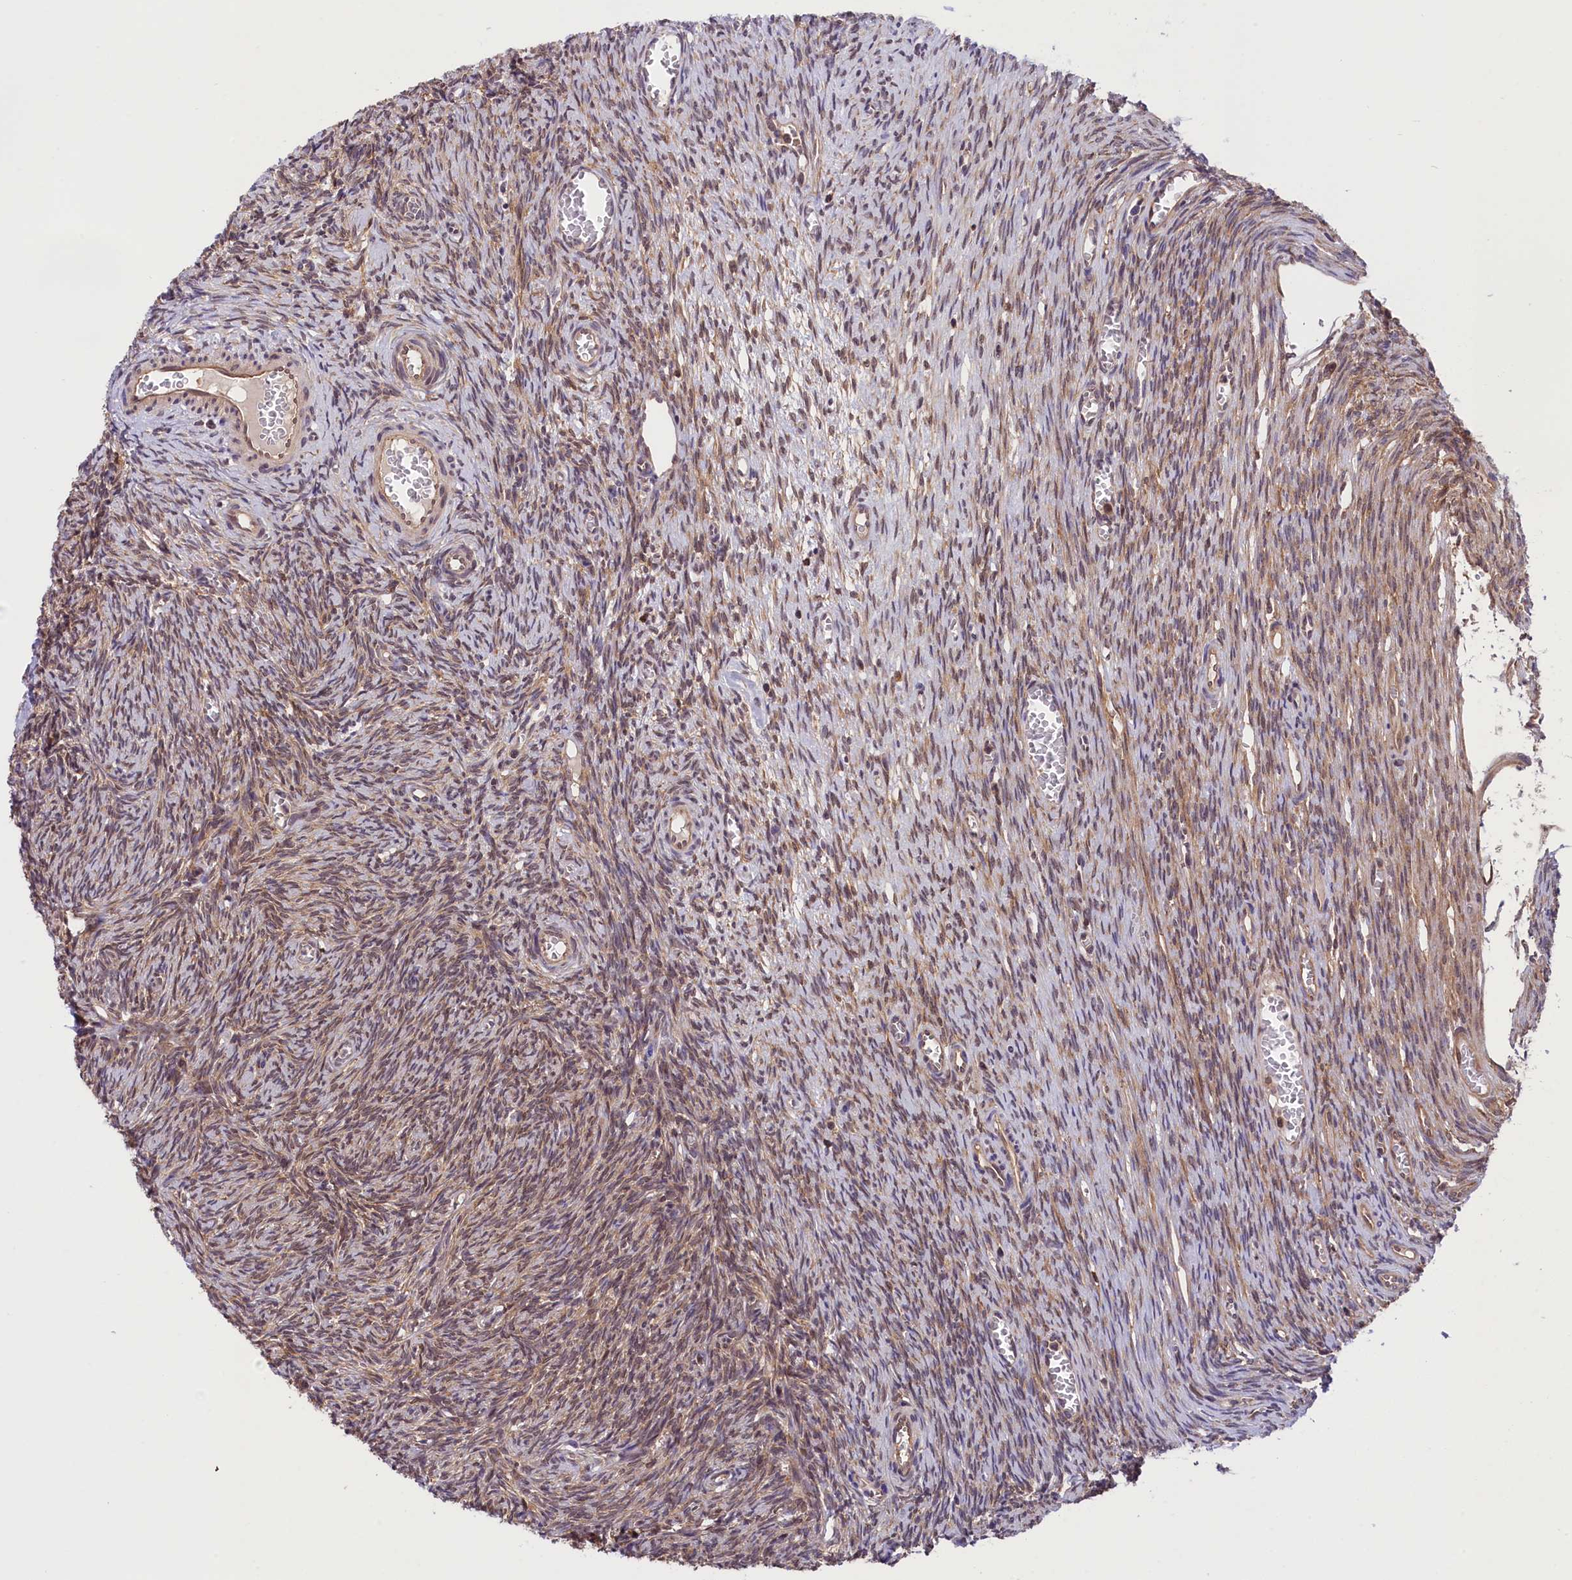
{"staining": {"intensity": "weak", "quantity": "25%-75%", "location": "cytoplasmic/membranous"}, "tissue": "ovary", "cell_type": "Ovarian stroma cells", "image_type": "normal", "snomed": [{"axis": "morphology", "description": "Normal tissue, NOS"}, {"axis": "topography", "description": "Ovary"}], "caption": "Brown immunohistochemical staining in unremarkable human ovary demonstrates weak cytoplasmic/membranous staining in about 25%-75% of ovarian stroma cells. The protein is stained brown, and the nuclei are stained in blue (DAB IHC with brightfield microscopy, high magnification).", "gene": "TBCB", "patient": {"sex": "female", "age": 44}}